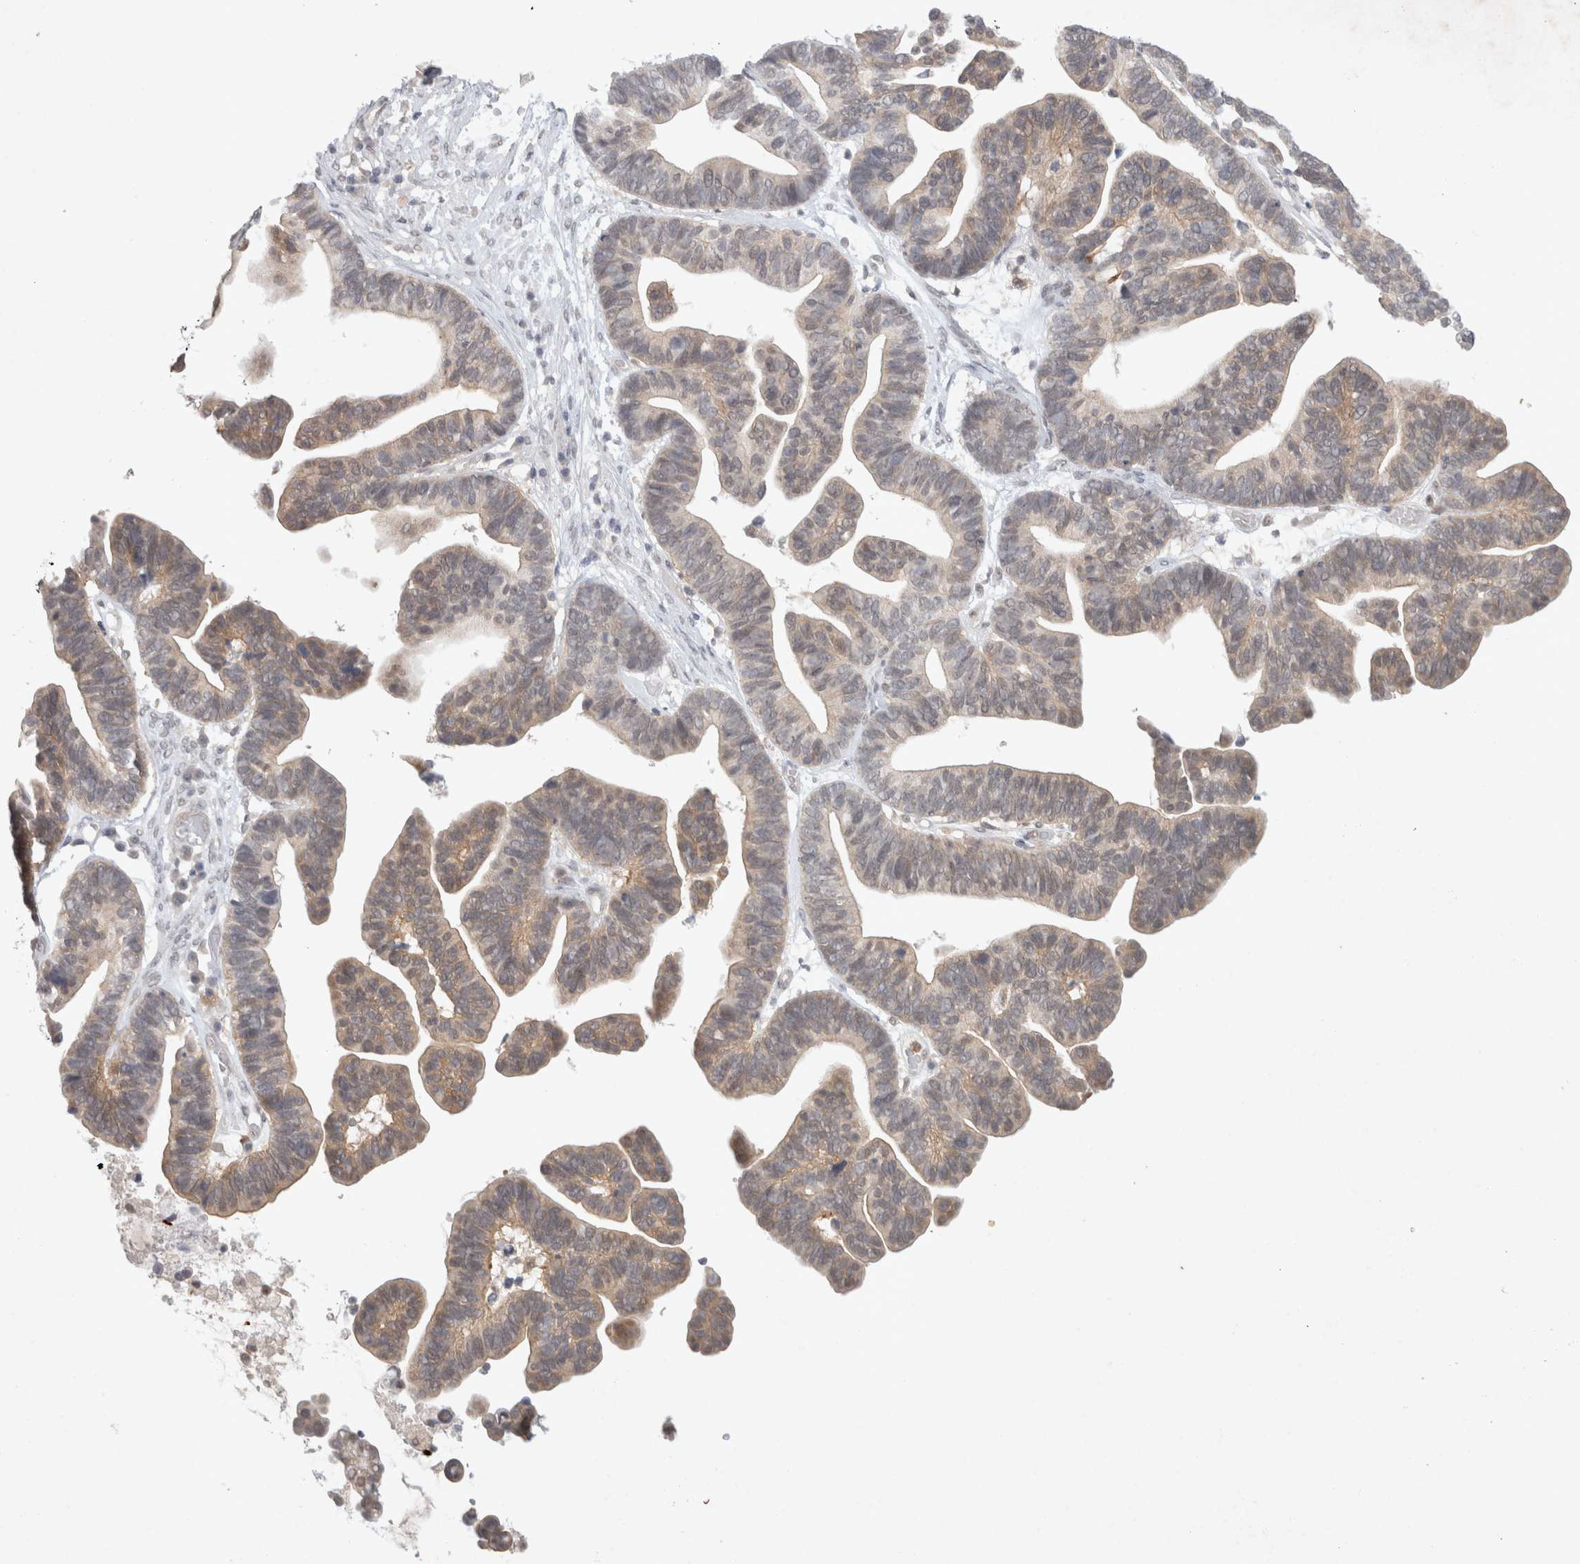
{"staining": {"intensity": "weak", "quantity": "25%-75%", "location": "cytoplasmic/membranous,nuclear"}, "tissue": "ovarian cancer", "cell_type": "Tumor cells", "image_type": "cancer", "snomed": [{"axis": "morphology", "description": "Cystadenocarcinoma, serous, NOS"}, {"axis": "topography", "description": "Ovary"}], "caption": "The histopathology image exhibits immunohistochemical staining of ovarian serous cystadenocarcinoma. There is weak cytoplasmic/membranous and nuclear positivity is present in about 25%-75% of tumor cells.", "gene": "FBXO42", "patient": {"sex": "female", "age": 56}}